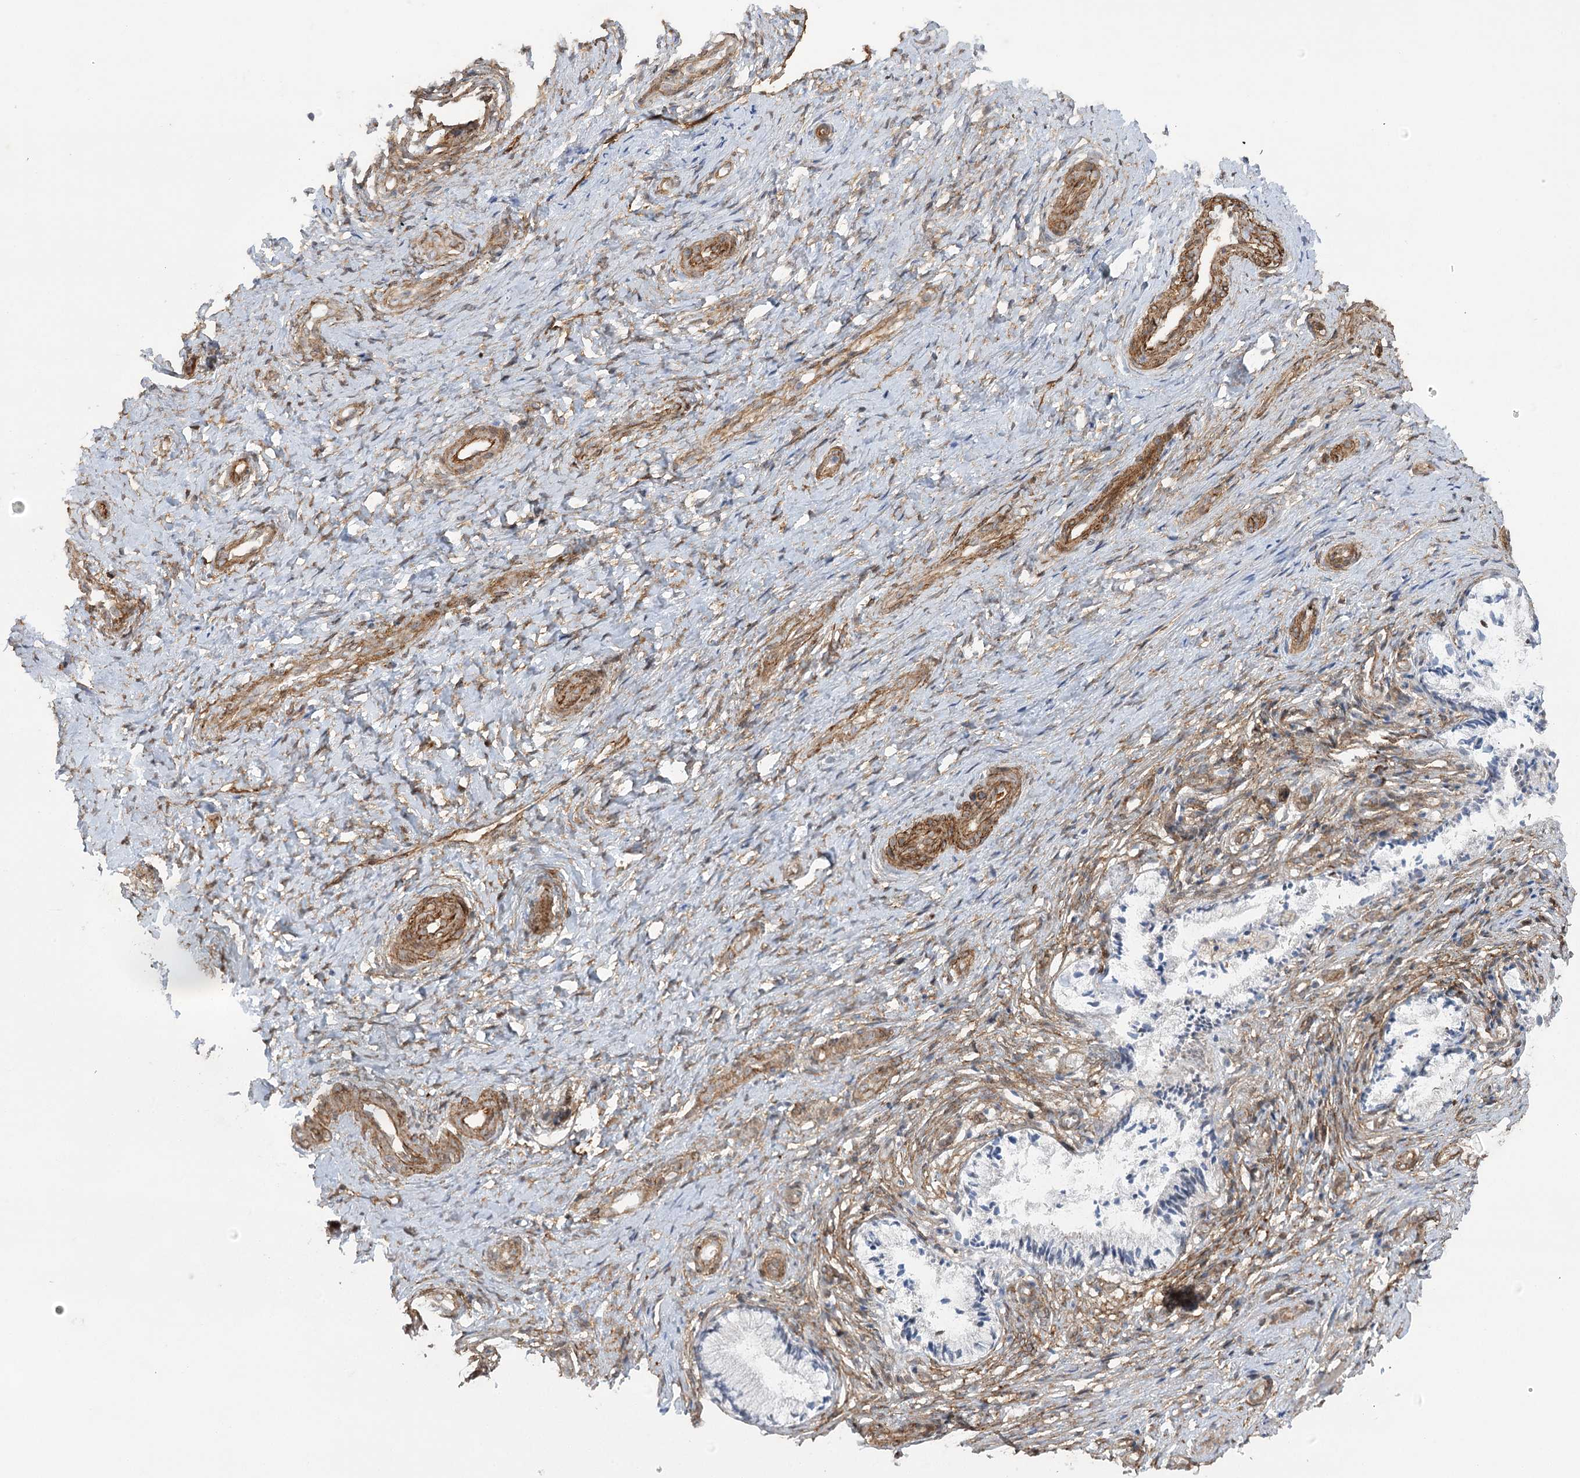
{"staining": {"intensity": "negative", "quantity": "none", "location": "none"}, "tissue": "cervix", "cell_type": "Glandular cells", "image_type": "normal", "snomed": [{"axis": "morphology", "description": "Normal tissue, NOS"}, {"axis": "topography", "description": "Cervix"}], "caption": "A high-resolution photomicrograph shows IHC staining of normal cervix, which exhibits no significant expression in glandular cells. The staining was performed using DAB (3,3'-diaminobenzidine) to visualize the protein expression in brown, while the nuclei were stained in blue with hematoxylin (Magnification: 20x).", "gene": "AMTN", "patient": {"sex": "female", "age": 36}}